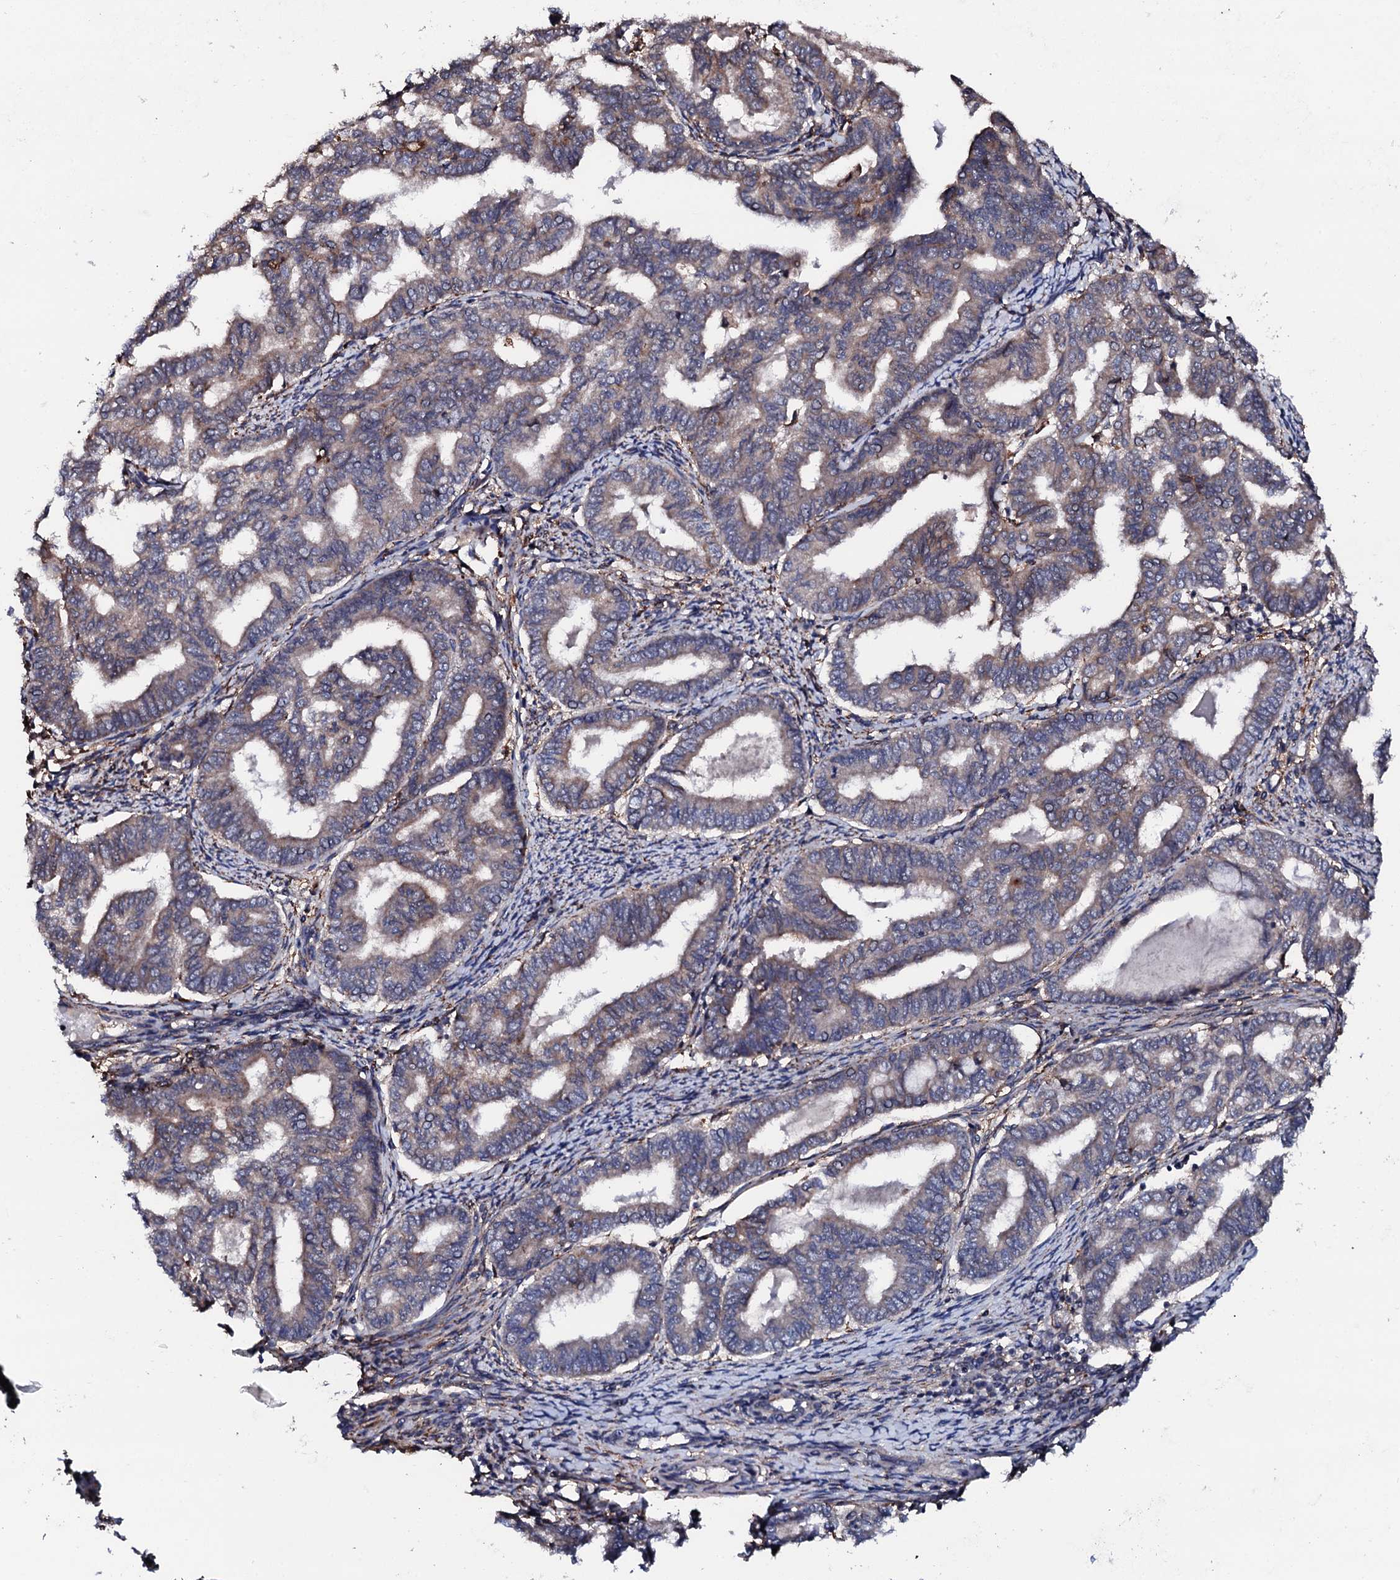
{"staining": {"intensity": "weak", "quantity": "<25%", "location": "cytoplasmic/membranous"}, "tissue": "endometrial cancer", "cell_type": "Tumor cells", "image_type": "cancer", "snomed": [{"axis": "morphology", "description": "Adenocarcinoma, NOS"}, {"axis": "topography", "description": "Endometrium"}], "caption": "Tumor cells are negative for brown protein staining in endometrial cancer.", "gene": "EDC3", "patient": {"sex": "female", "age": 79}}